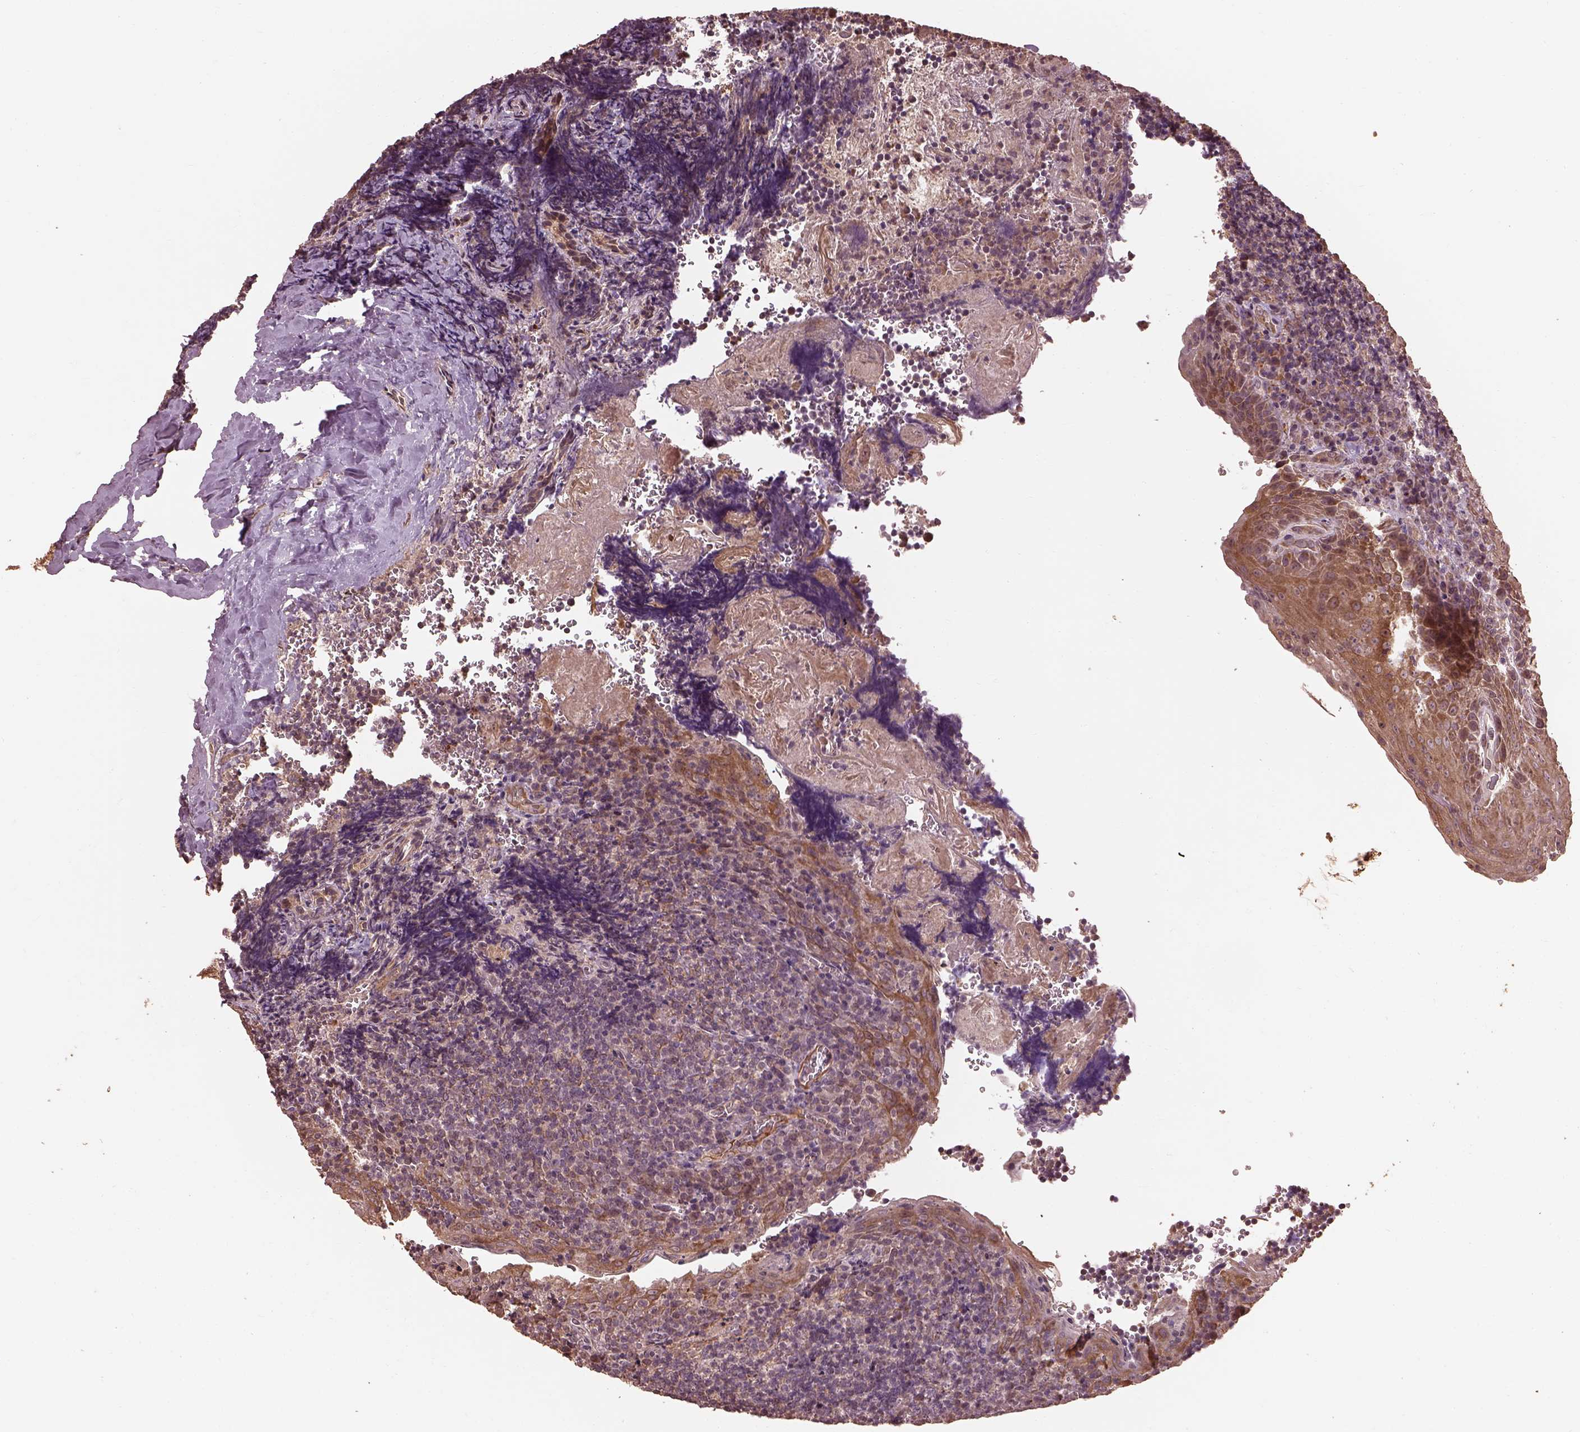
{"staining": {"intensity": "moderate", "quantity": "25%-75%", "location": "cytoplasmic/membranous"}, "tissue": "tonsil", "cell_type": "Germinal center cells", "image_type": "normal", "snomed": [{"axis": "morphology", "description": "Normal tissue, NOS"}, {"axis": "morphology", "description": "Inflammation, NOS"}, {"axis": "topography", "description": "Tonsil"}], "caption": "This micrograph demonstrates IHC staining of benign human tonsil, with medium moderate cytoplasmic/membranous expression in about 25%-75% of germinal center cells.", "gene": "METTL4", "patient": {"sex": "female", "age": 31}}